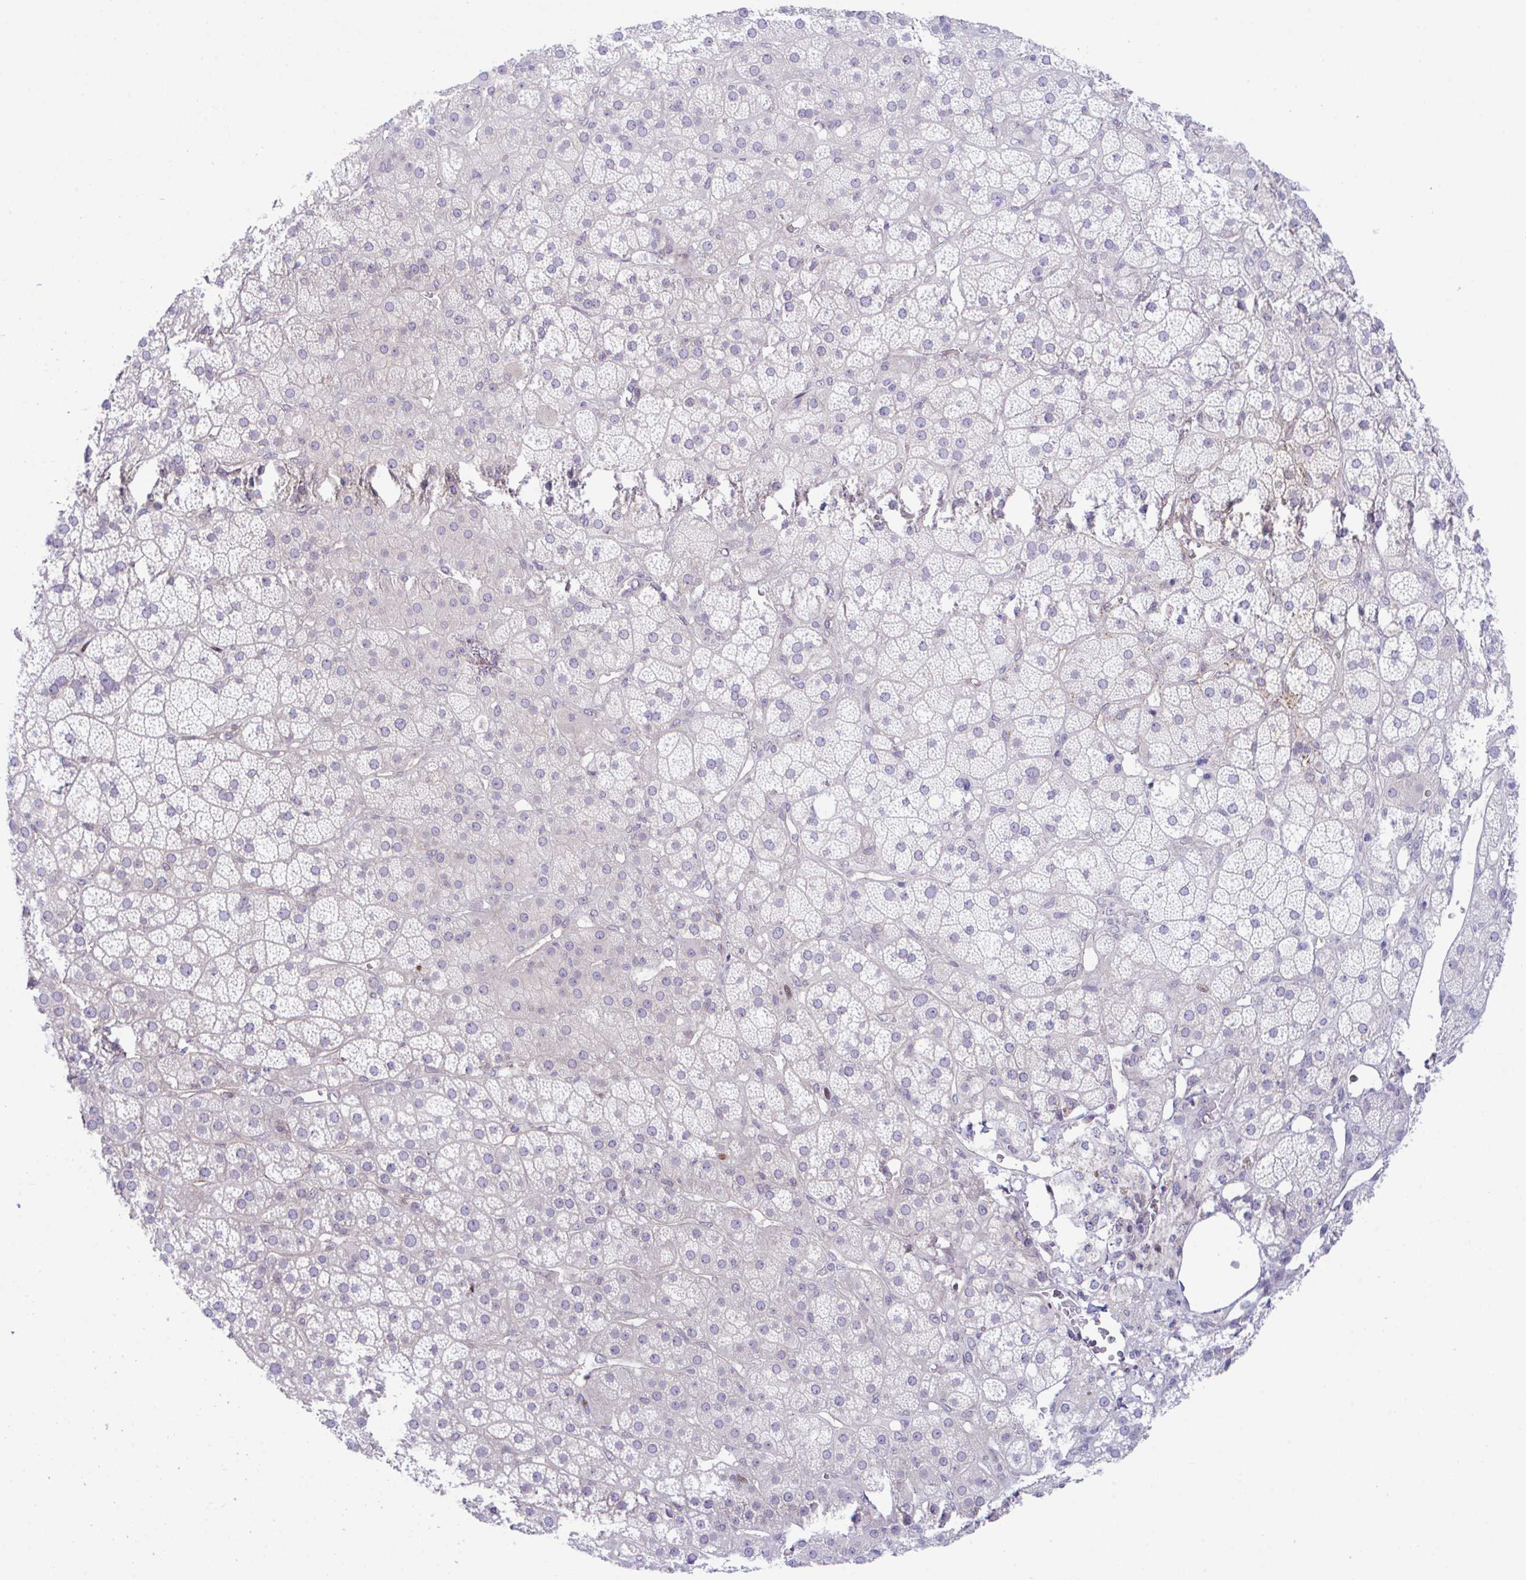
{"staining": {"intensity": "negative", "quantity": "none", "location": "none"}, "tissue": "adrenal gland", "cell_type": "Glandular cells", "image_type": "normal", "snomed": [{"axis": "morphology", "description": "Normal tissue, NOS"}, {"axis": "topography", "description": "Adrenal gland"}], "caption": "This image is of normal adrenal gland stained with immunohistochemistry (IHC) to label a protein in brown with the nuclei are counter-stained blue. There is no staining in glandular cells.", "gene": "ZBED3", "patient": {"sex": "male", "age": 57}}